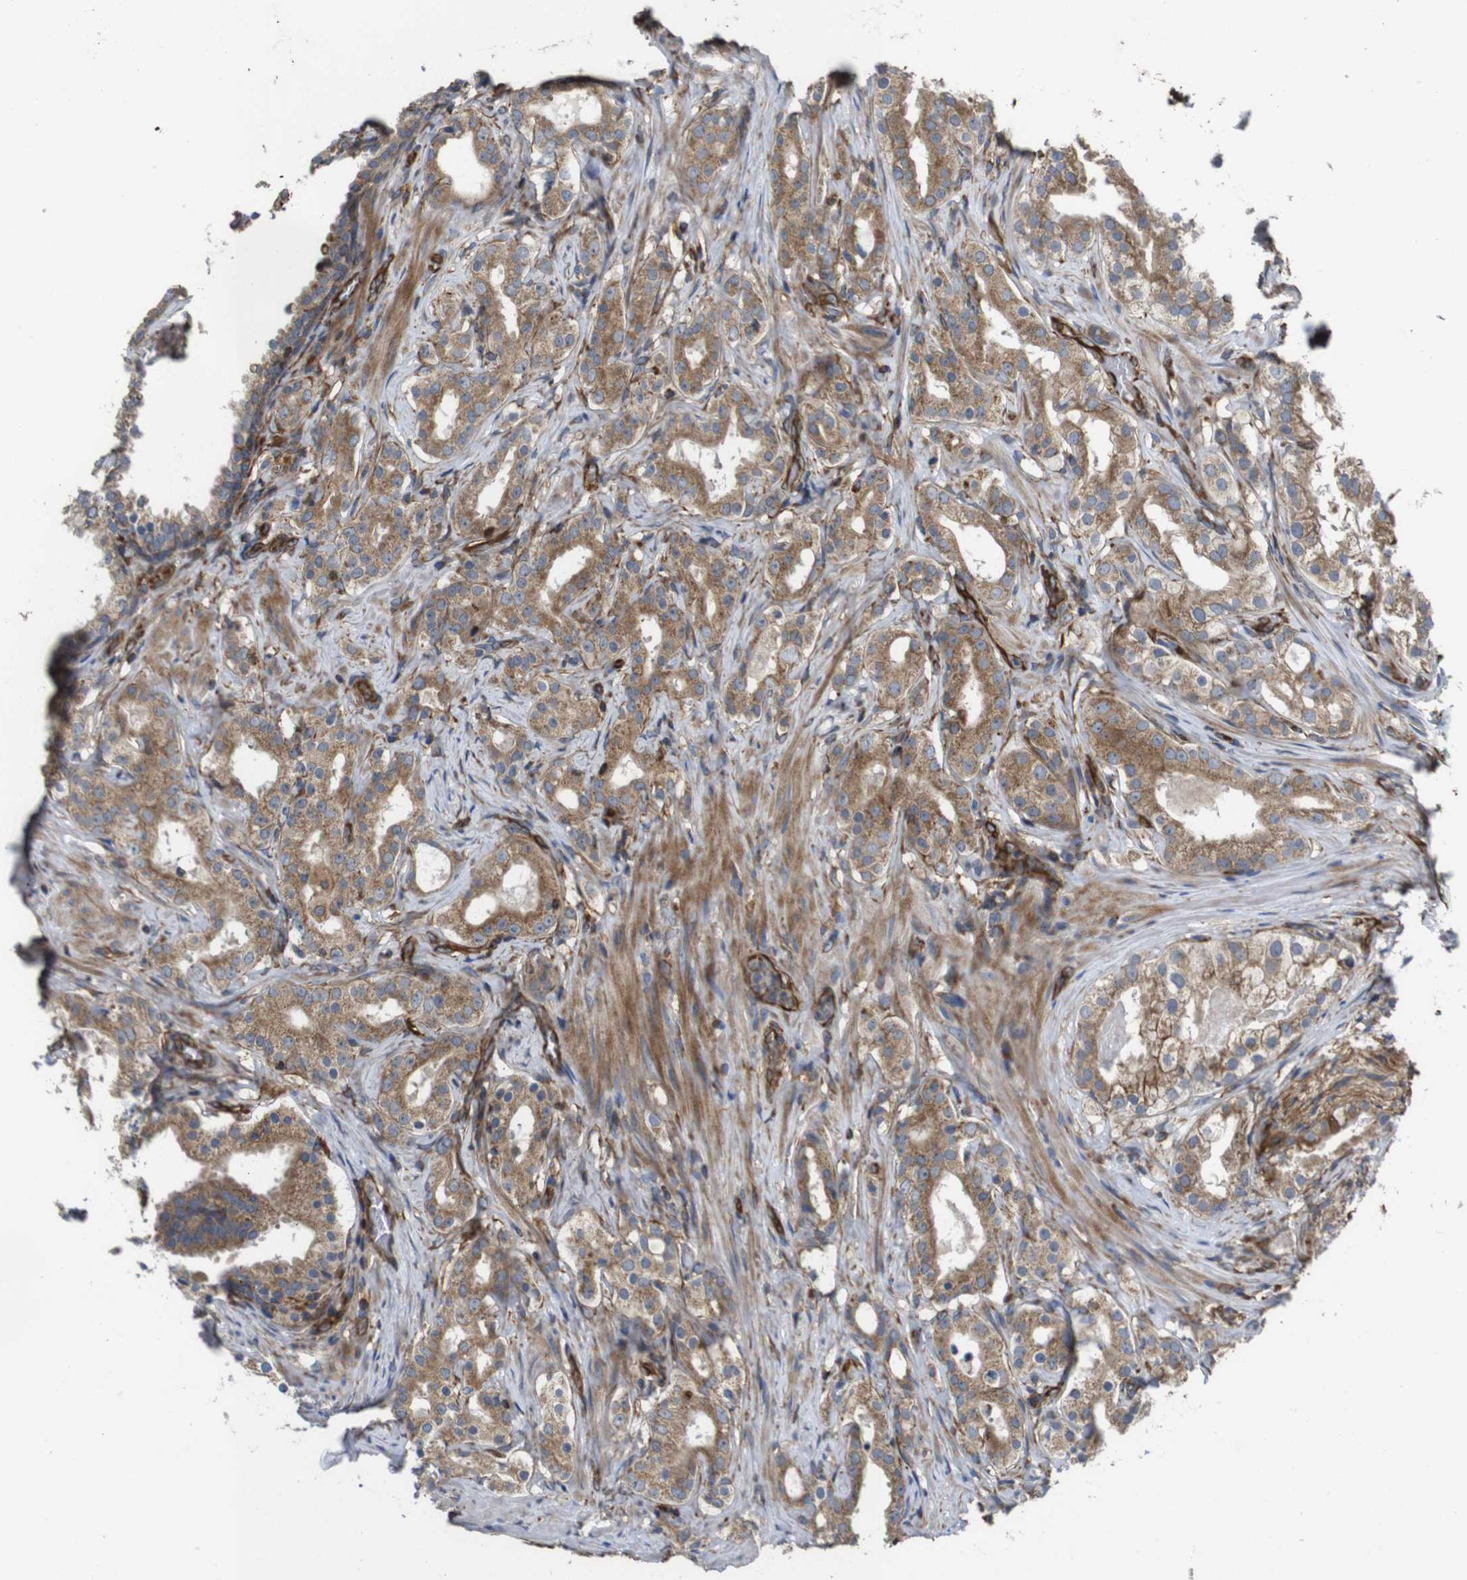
{"staining": {"intensity": "moderate", "quantity": ">75%", "location": "cytoplasmic/membranous"}, "tissue": "prostate cancer", "cell_type": "Tumor cells", "image_type": "cancer", "snomed": [{"axis": "morphology", "description": "Adenocarcinoma, Low grade"}, {"axis": "topography", "description": "Prostate"}], "caption": "Tumor cells exhibit medium levels of moderate cytoplasmic/membranous positivity in about >75% of cells in low-grade adenocarcinoma (prostate).", "gene": "POMK", "patient": {"sex": "male", "age": 59}}